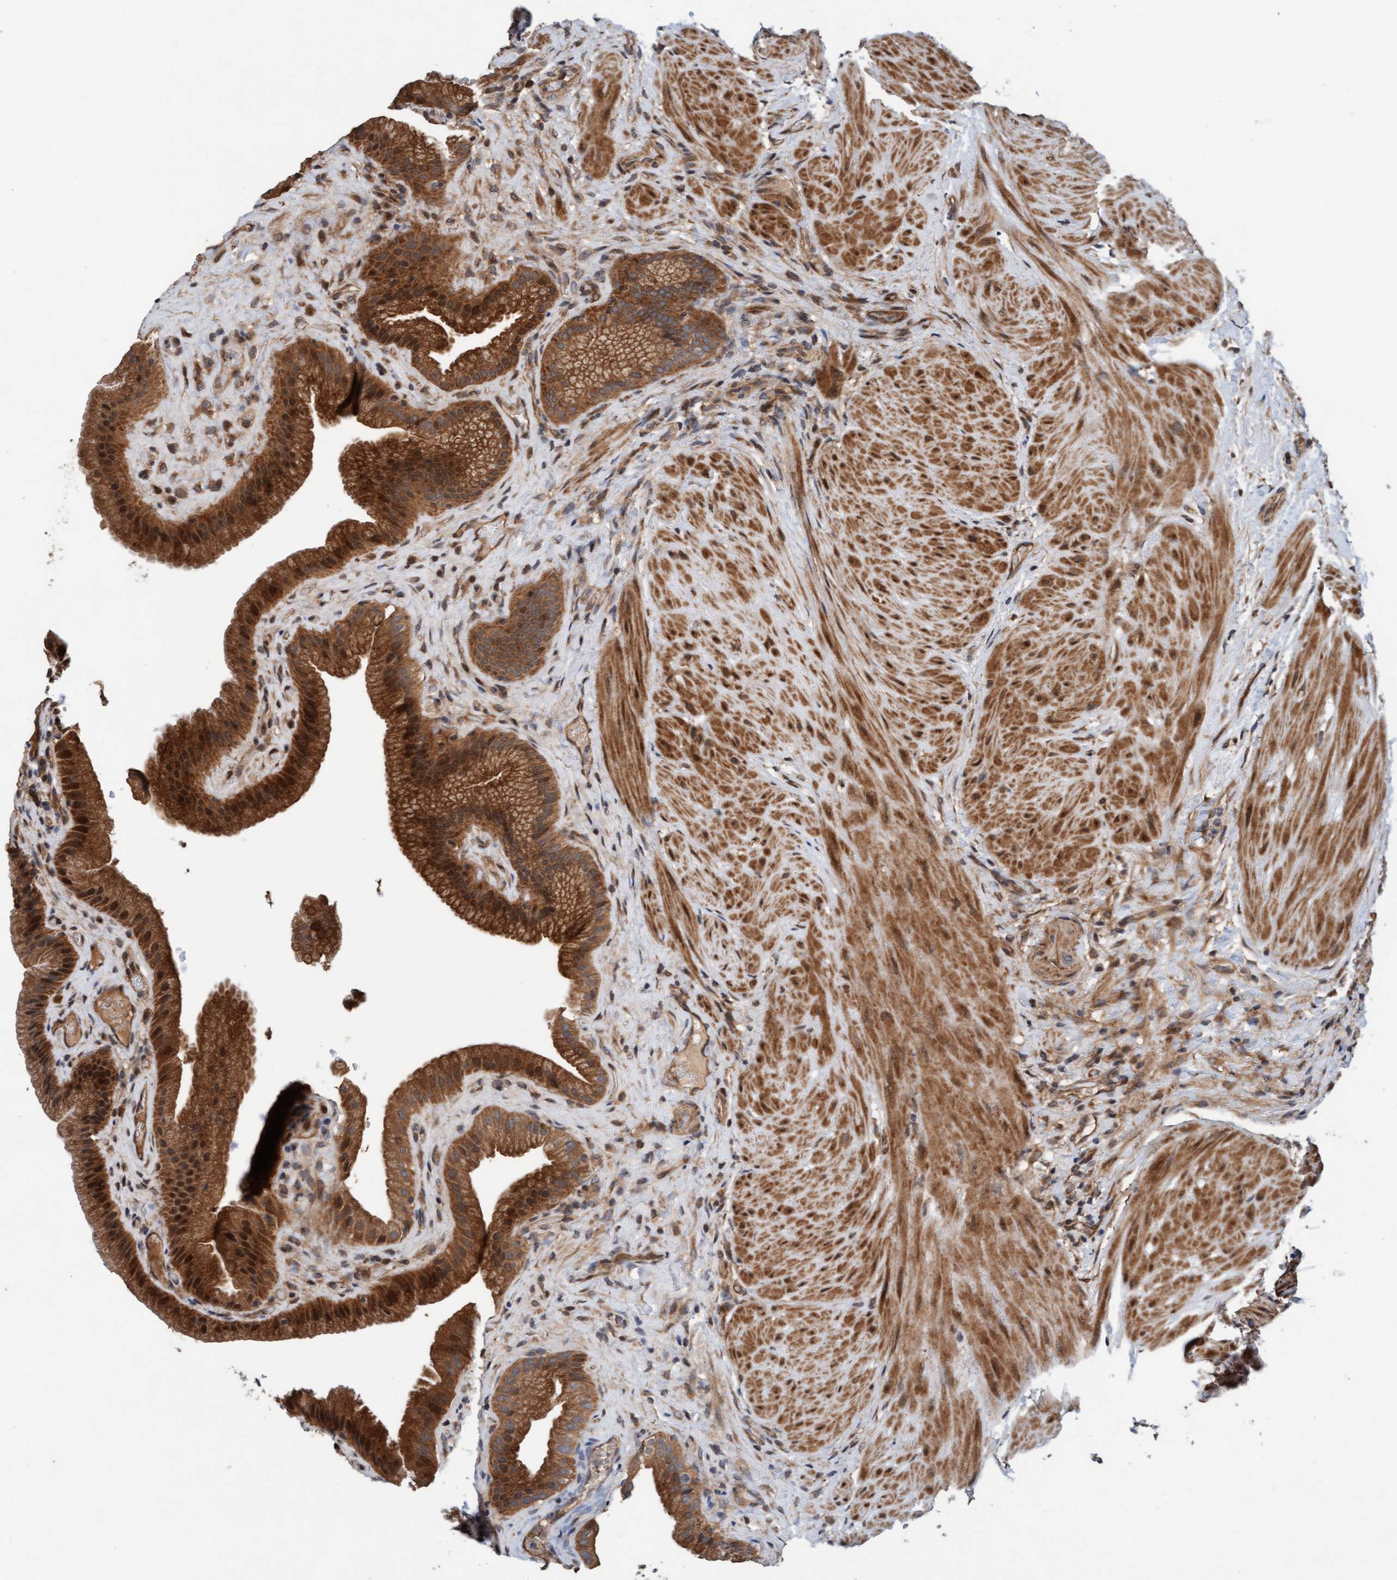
{"staining": {"intensity": "strong", "quantity": ">75%", "location": "cytoplasmic/membranous,nuclear"}, "tissue": "gallbladder", "cell_type": "Glandular cells", "image_type": "normal", "snomed": [{"axis": "morphology", "description": "Normal tissue, NOS"}, {"axis": "topography", "description": "Gallbladder"}], "caption": "Protein staining reveals strong cytoplasmic/membranous,nuclear staining in about >75% of glandular cells in normal gallbladder. (DAB (3,3'-diaminobenzidine) IHC, brown staining for protein, blue staining for nuclei).", "gene": "MLXIP", "patient": {"sex": "male", "age": 49}}